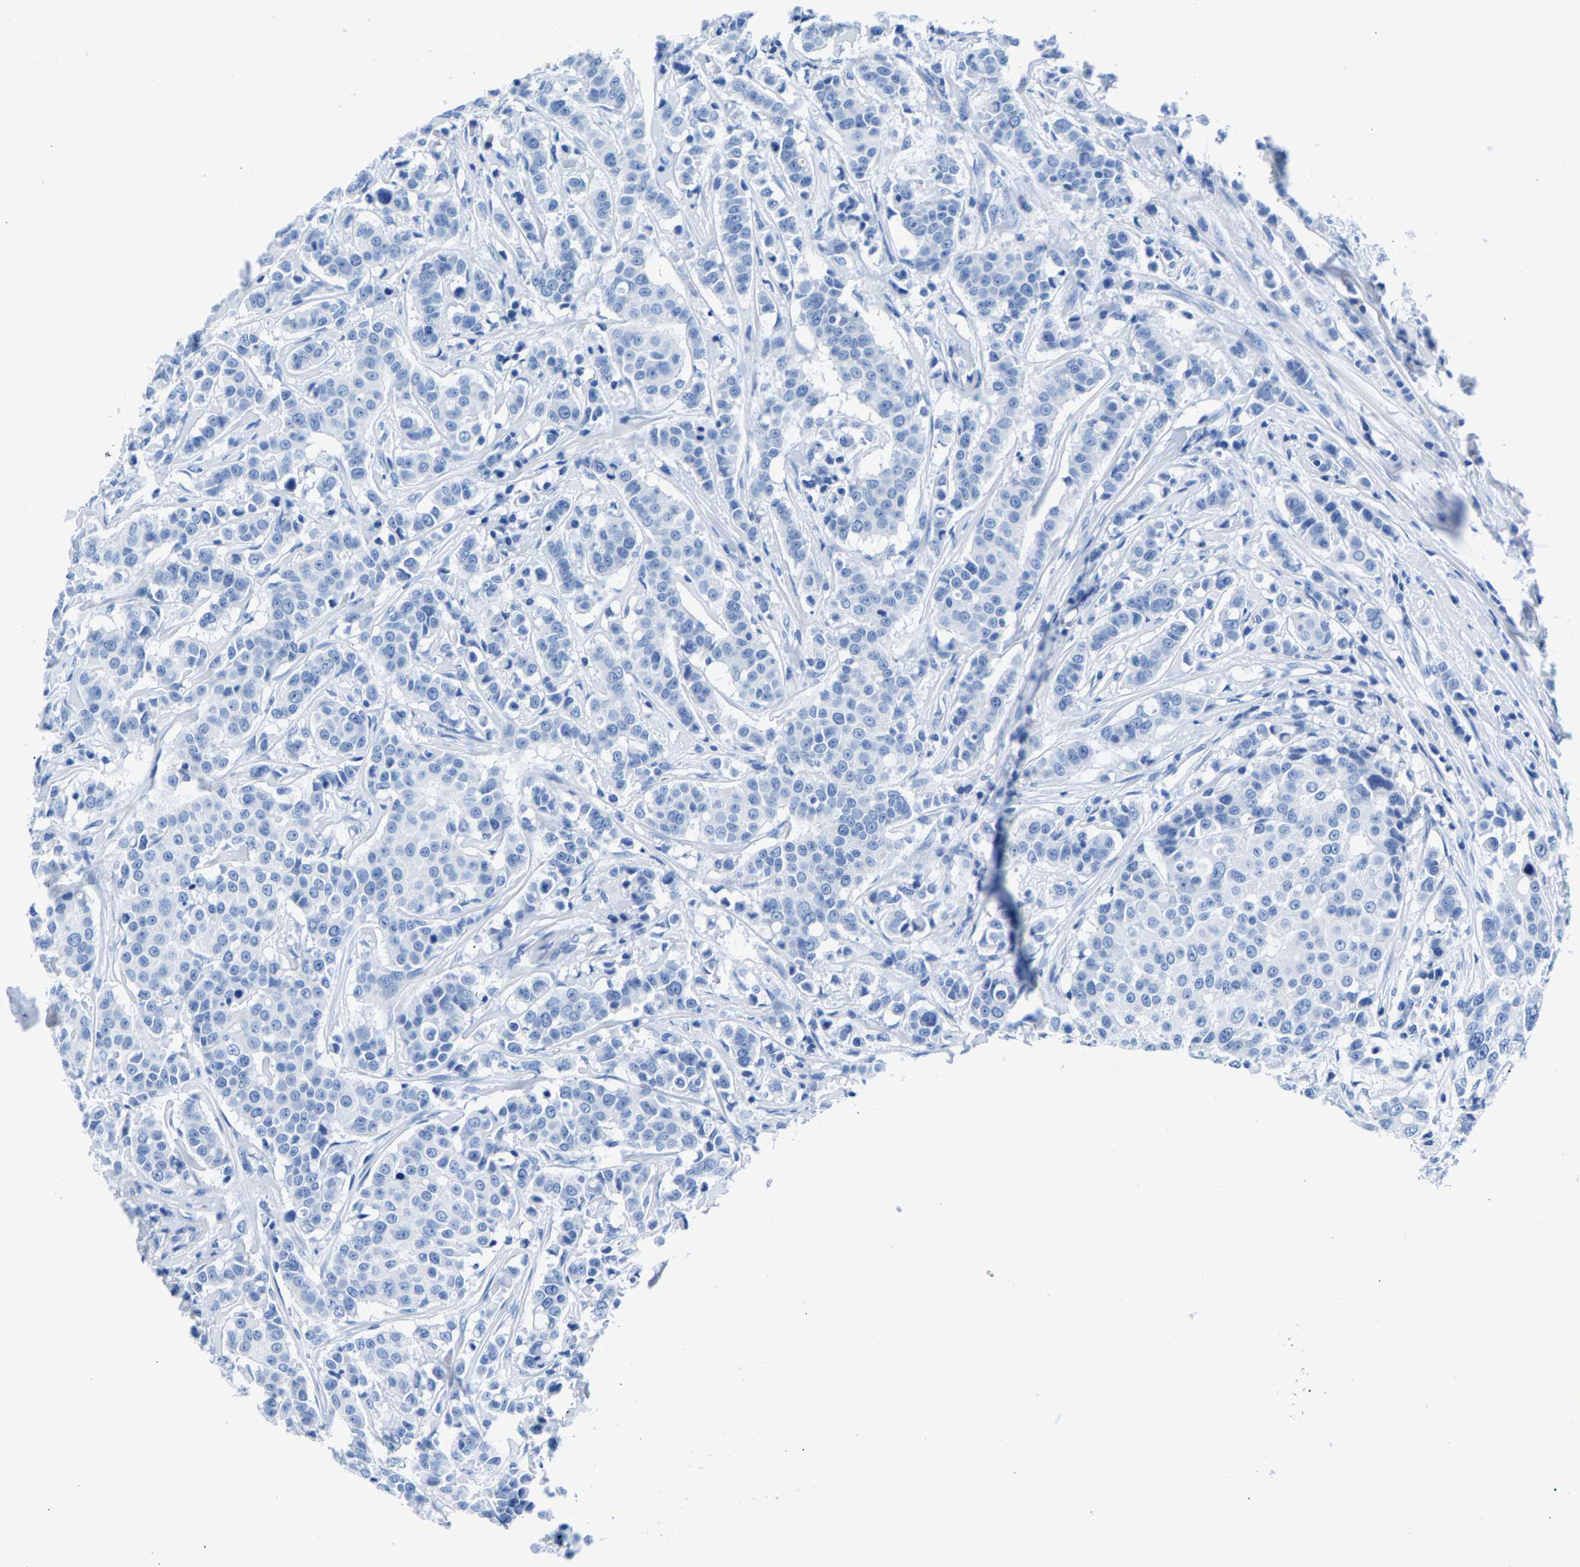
{"staining": {"intensity": "negative", "quantity": "none", "location": "none"}, "tissue": "breast cancer", "cell_type": "Tumor cells", "image_type": "cancer", "snomed": [{"axis": "morphology", "description": "Duct carcinoma"}, {"axis": "topography", "description": "Breast"}], "caption": "DAB immunohistochemical staining of breast cancer (invasive ductal carcinoma) exhibits no significant expression in tumor cells. (DAB immunohistochemistry with hematoxylin counter stain).", "gene": "CPS1", "patient": {"sex": "female", "age": 27}}